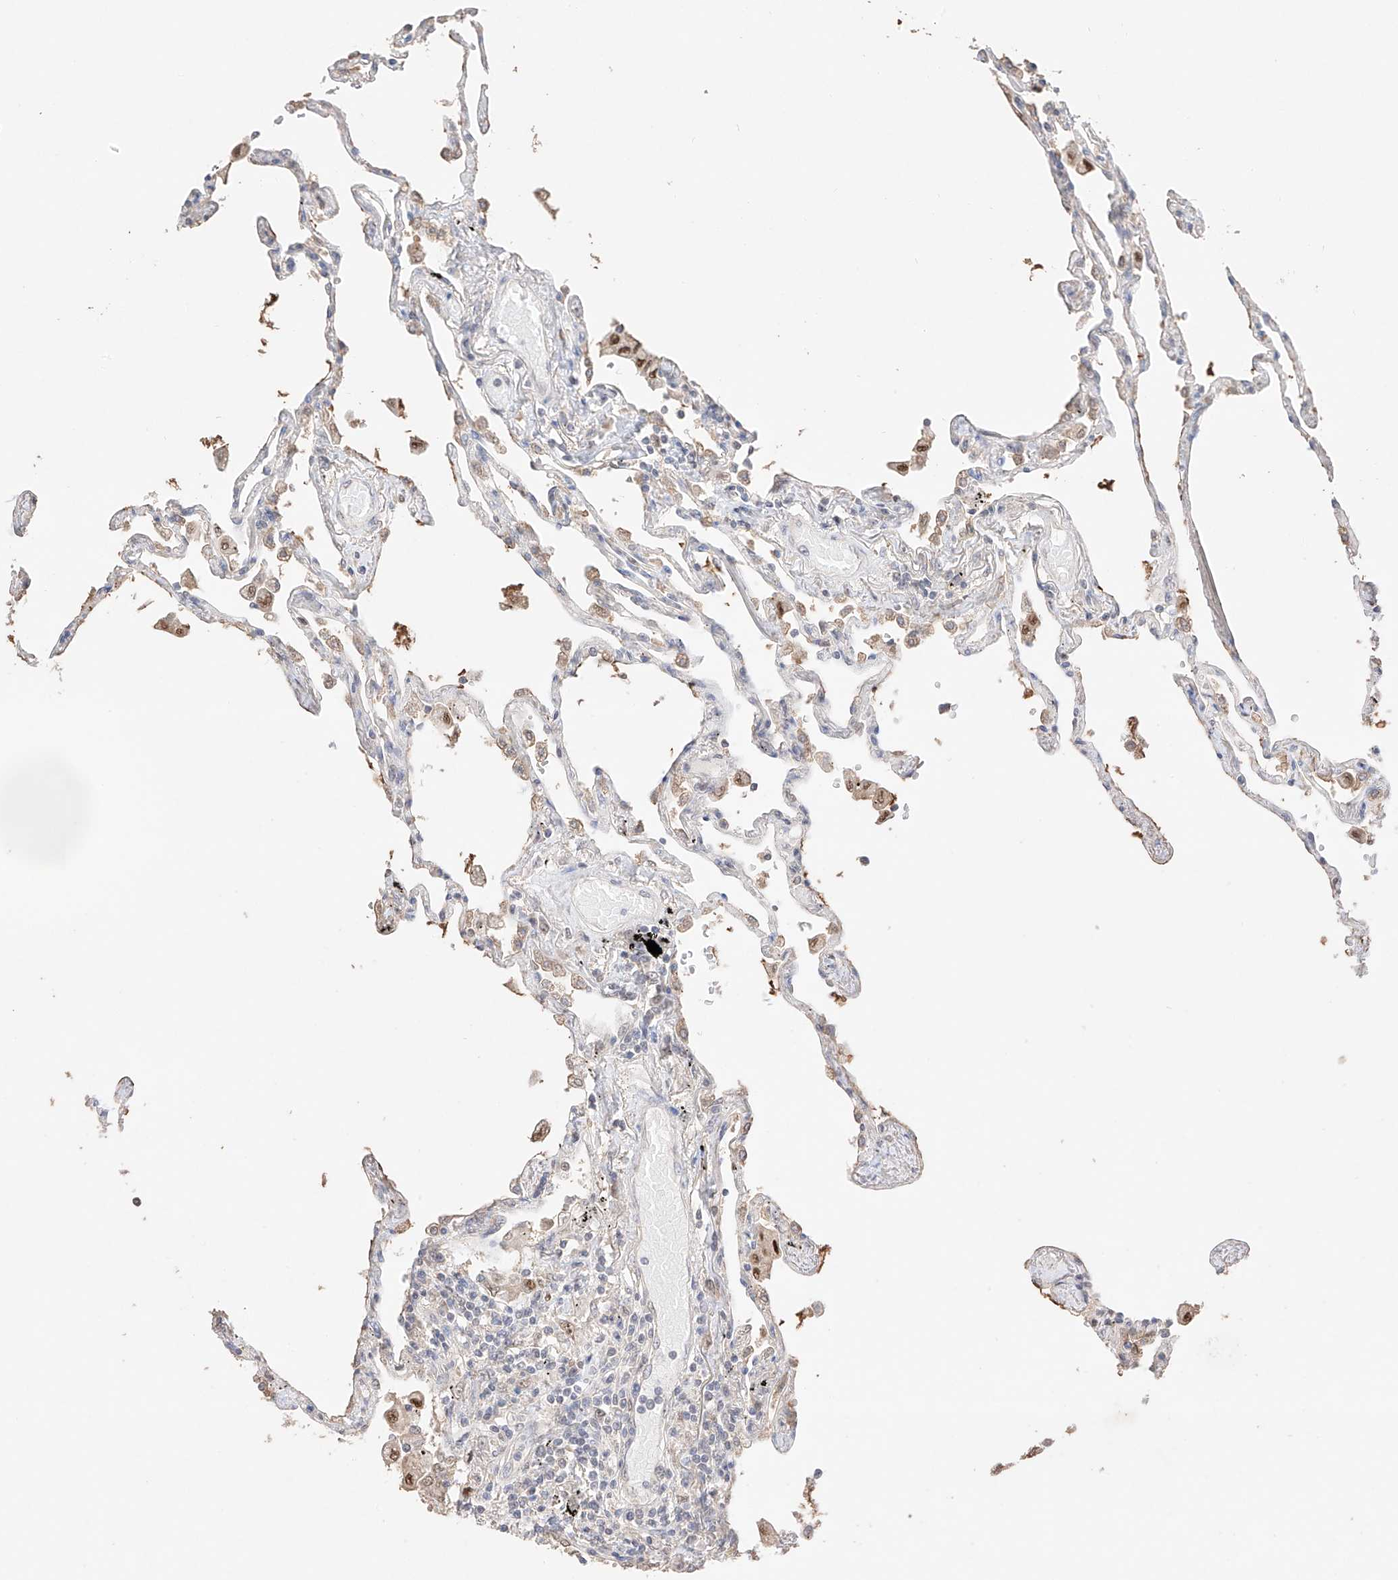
{"staining": {"intensity": "moderate", "quantity": "<25%", "location": "nuclear"}, "tissue": "lung", "cell_type": "Alveolar cells", "image_type": "normal", "snomed": [{"axis": "morphology", "description": "Normal tissue, NOS"}, {"axis": "topography", "description": "Lung"}], "caption": "Protein staining of normal lung displays moderate nuclear positivity in approximately <25% of alveolar cells. (brown staining indicates protein expression, while blue staining denotes nuclei).", "gene": "APIP", "patient": {"sex": "female", "age": 67}}